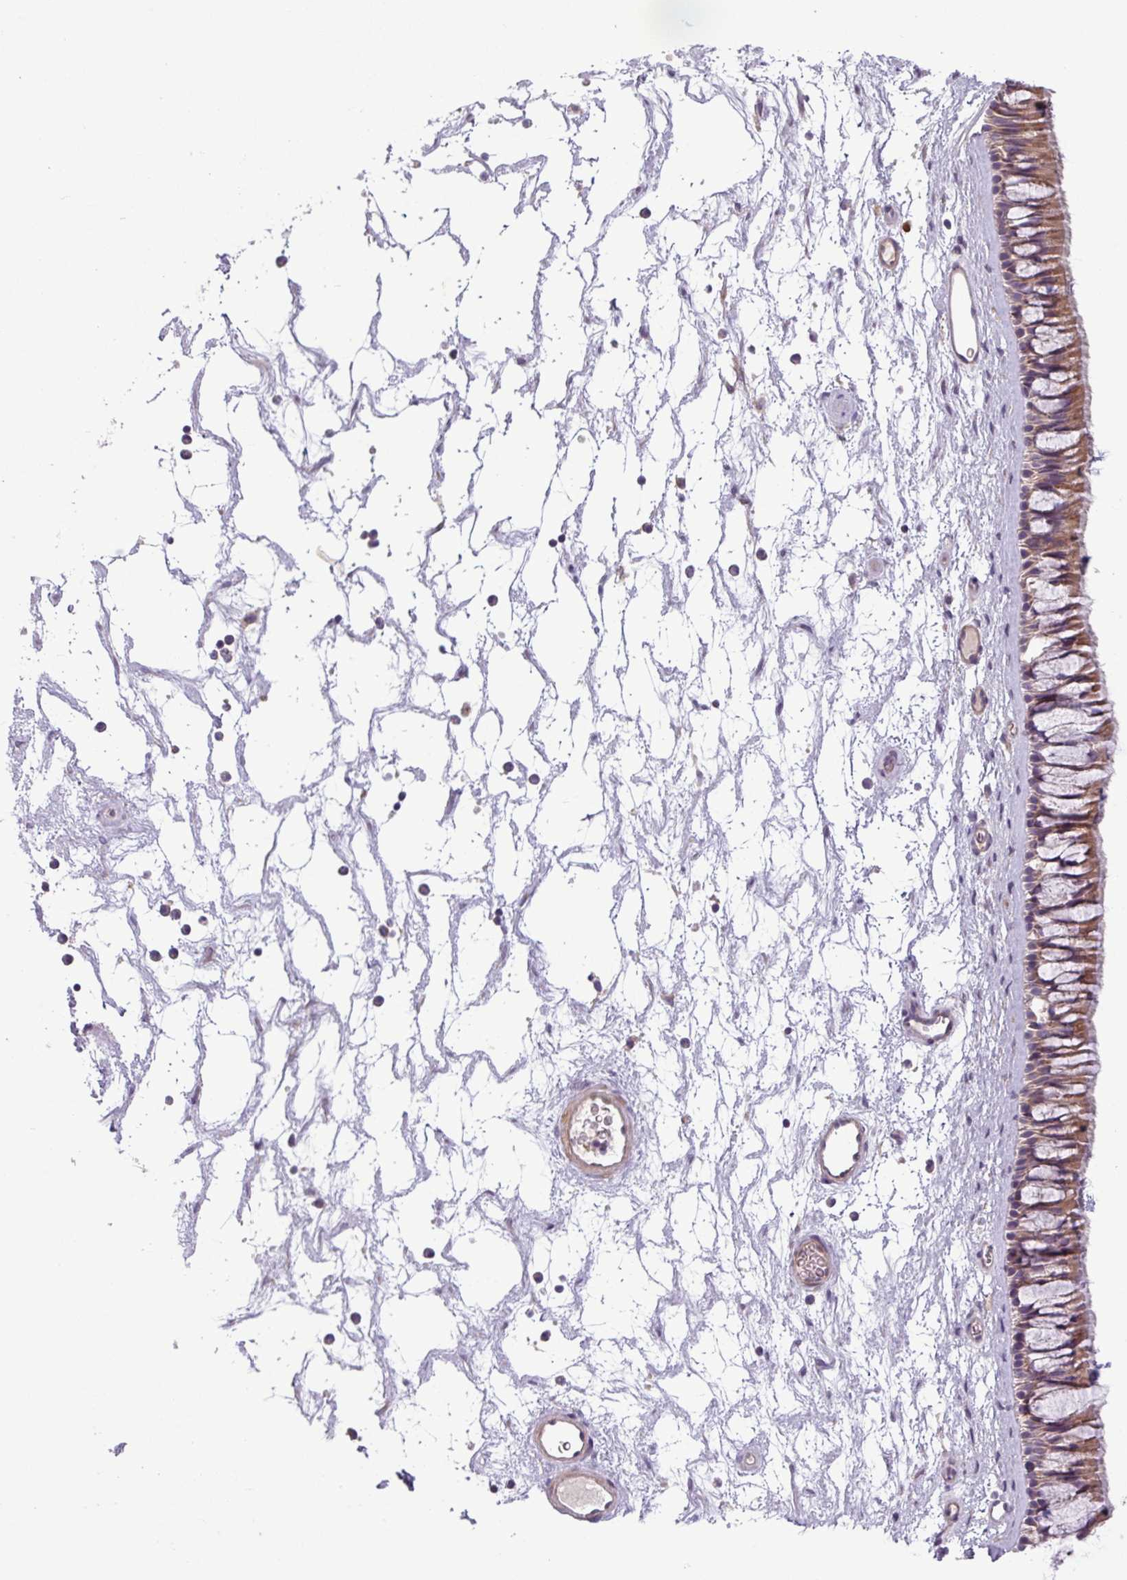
{"staining": {"intensity": "moderate", "quantity": "25%-75%", "location": "cytoplasmic/membranous"}, "tissue": "nasopharynx", "cell_type": "Respiratory epithelial cells", "image_type": "normal", "snomed": [{"axis": "morphology", "description": "Normal tissue, NOS"}, {"axis": "topography", "description": "Nasopharynx"}], "caption": "IHC image of normal nasopharynx stained for a protein (brown), which shows medium levels of moderate cytoplasmic/membranous staining in approximately 25%-75% of respiratory epithelial cells.", "gene": "MOCS3", "patient": {"sex": "male", "age": 64}}